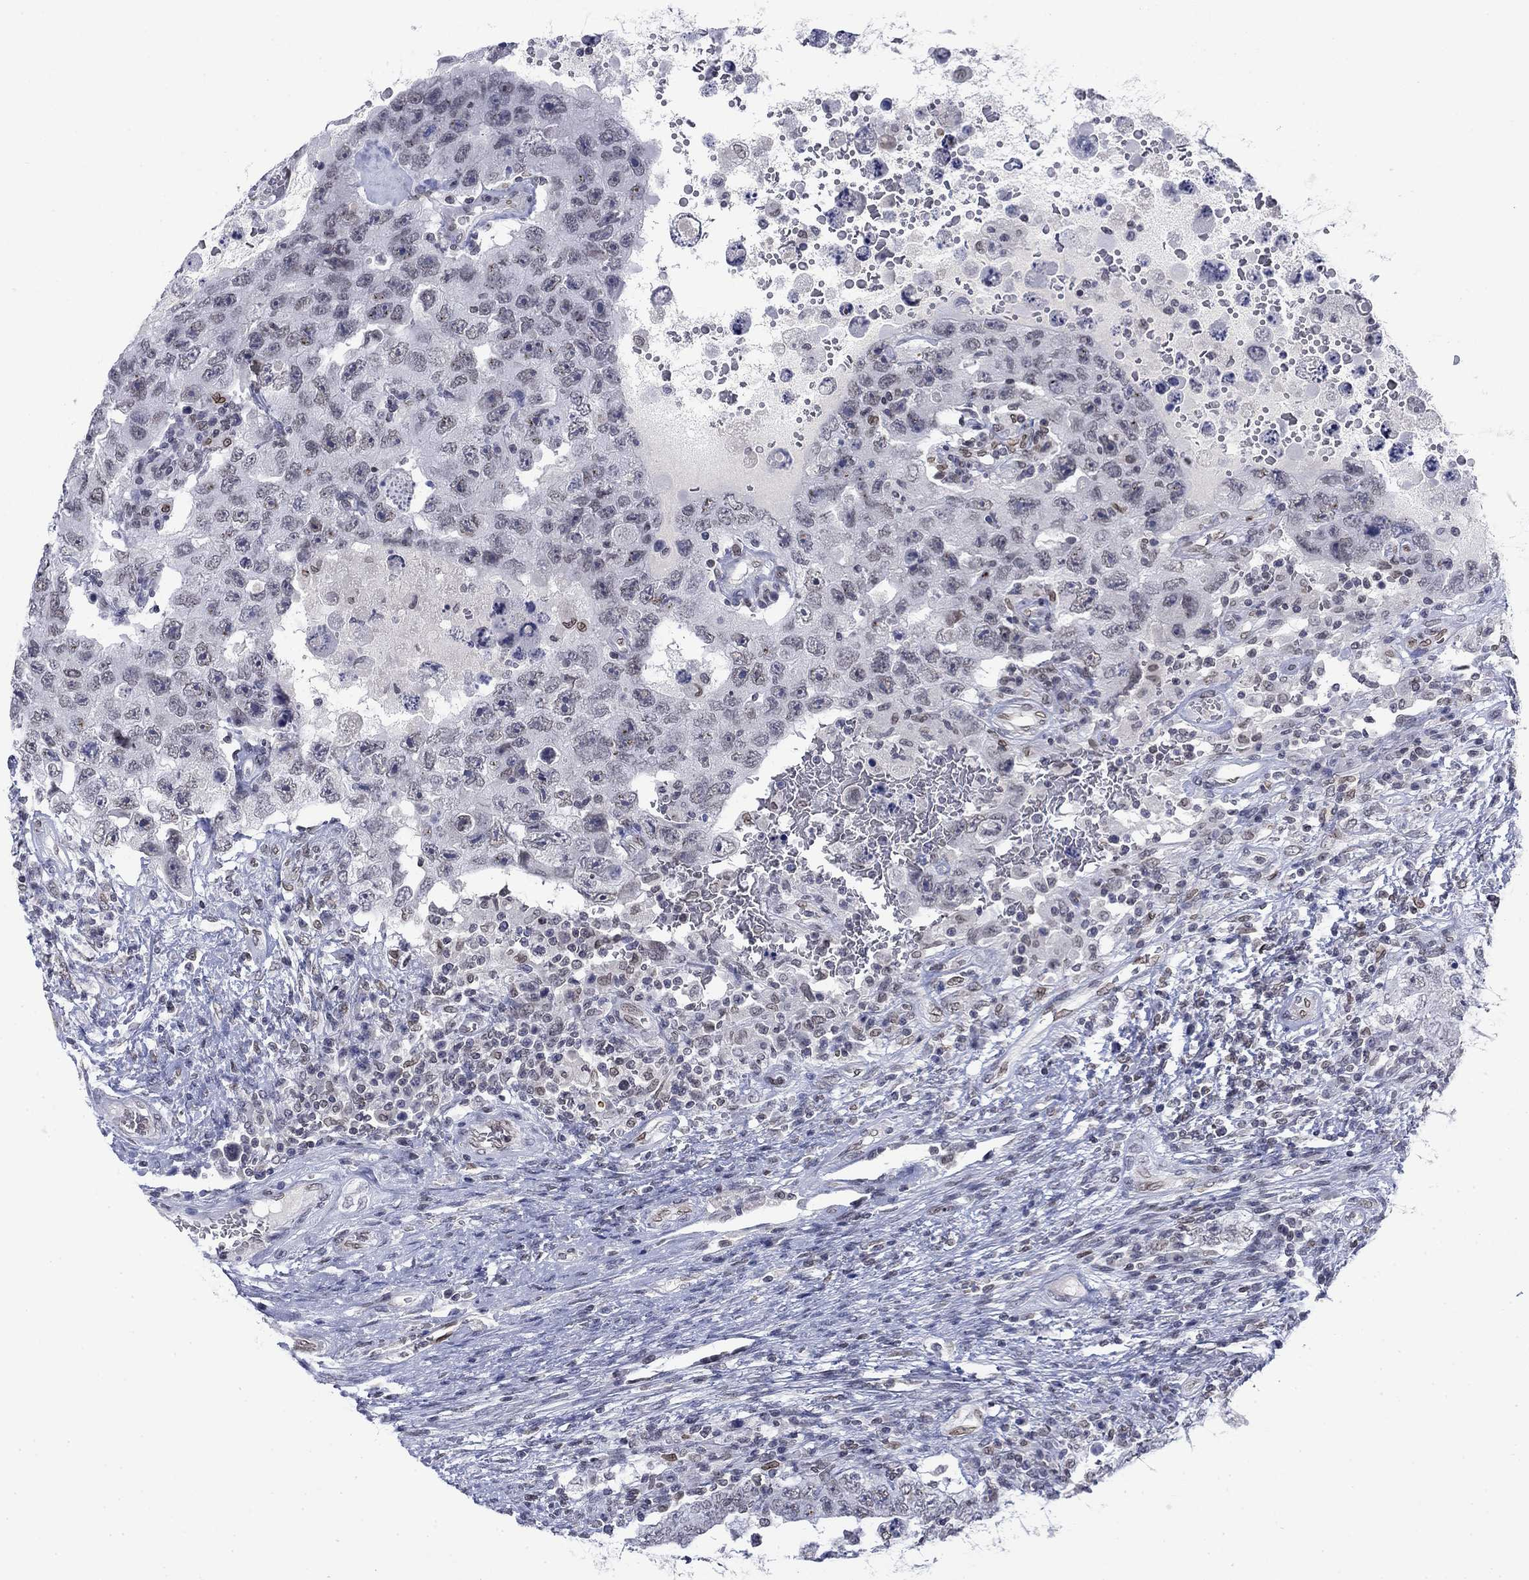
{"staining": {"intensity": "negative", "quantity": "none", "location": "none"}, "tissue": "testis cancer", "cell_type": "Tumor cells", "image_type": "cancer", "snomed": [{"axis": "morphology", "description": "Carcinoma, Embryonal, NOS"}, {"axis": "topography", "description": "Testis"}], "caption": "Immunohistochemistry (IHC) image of human testis cancer (embryonal carcinoma) stained for a protein (brown), which shows no positivity in tumor cells.", "gene": "TOR1AIP1", "patient": {"sex": "male", "age": 26}}